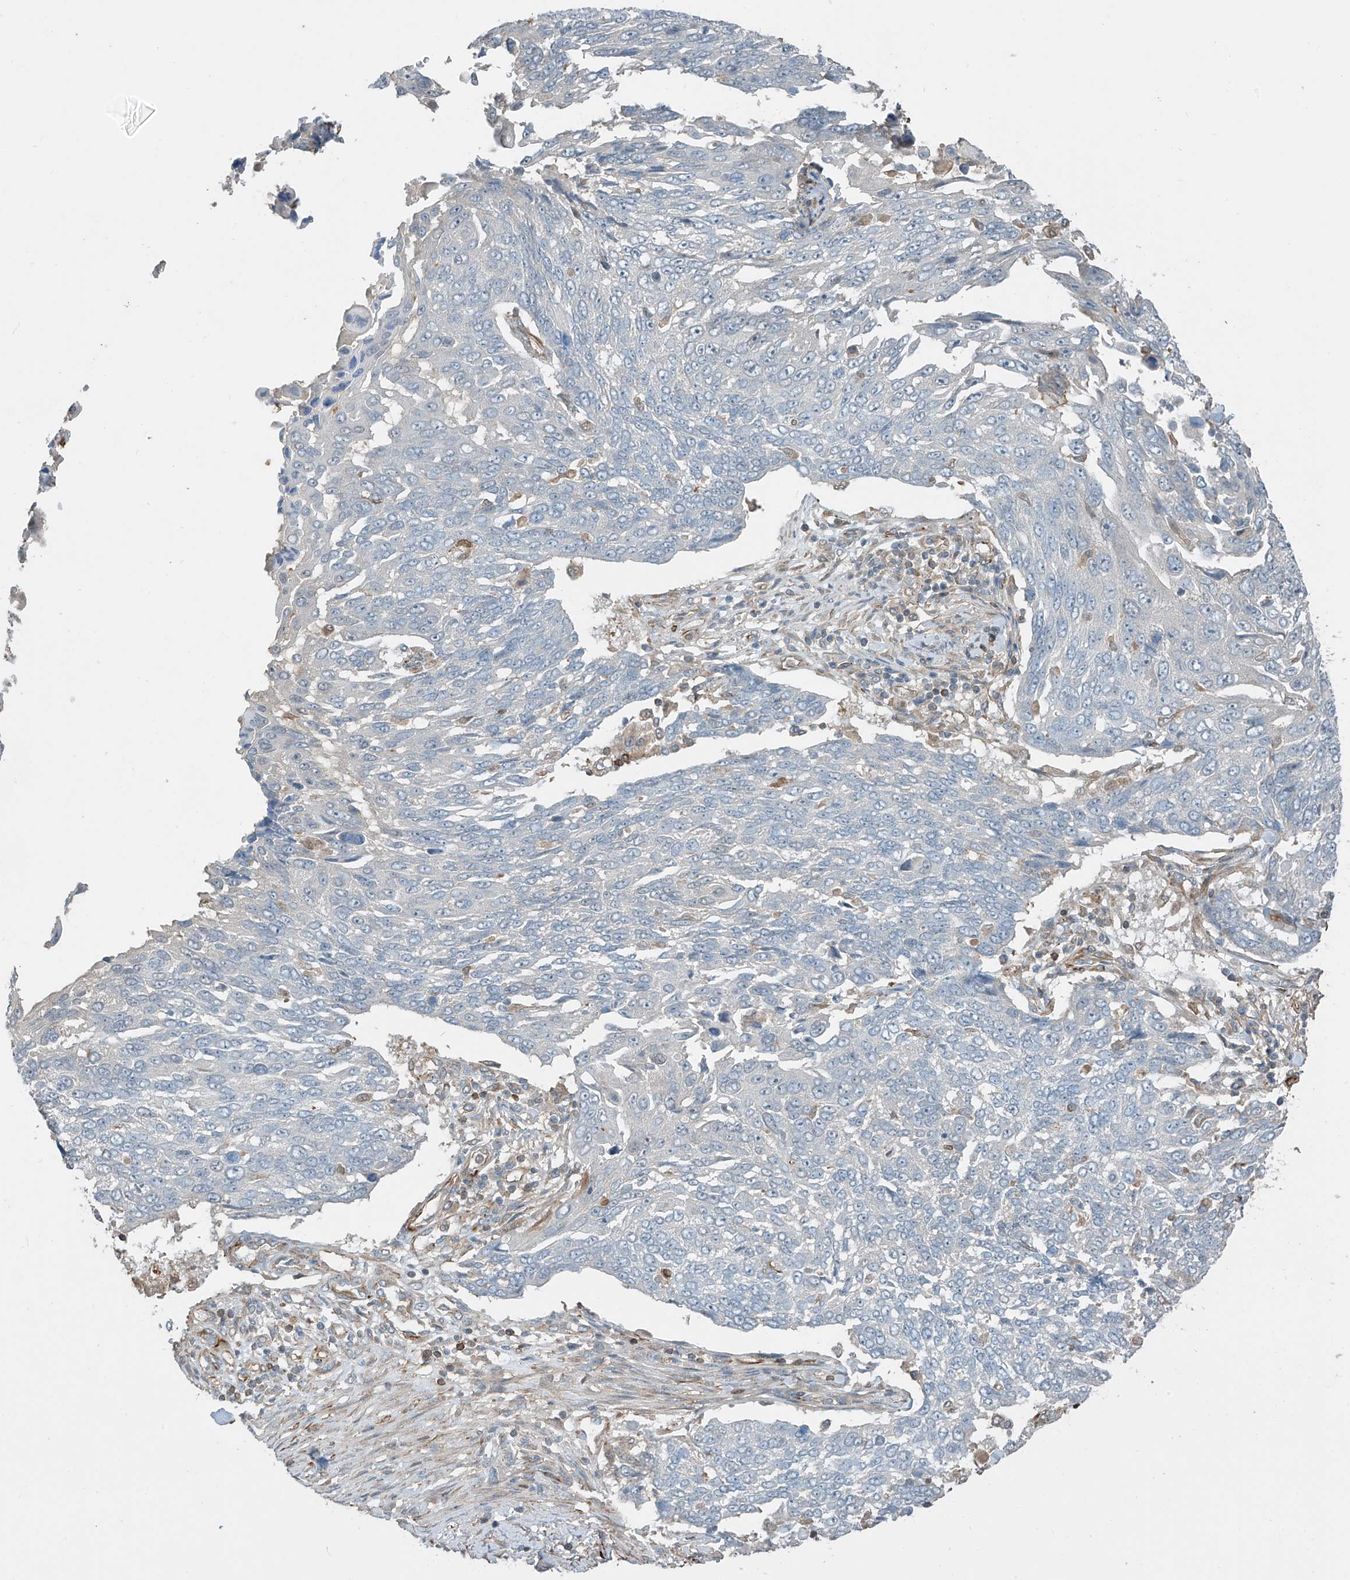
{"staining": {"intensity": "negative", "quantity": "none", "location": "none"}, "tissue": "lung cancer", "cell_type": "Tumor cells", "image_type": "cancer", "snomed": [{"axis": "morphology", "description": "Squamous cell carcinoma, NOS"}, {"axis": "topography", "description": "Lung"}], "caption": "Immunohistochemical staining of human lung cancer demonstrates no significant positivity in tumor cells.", "gene": "SH3BGRL3", "patient": {"sex": "male", "age": 66}}